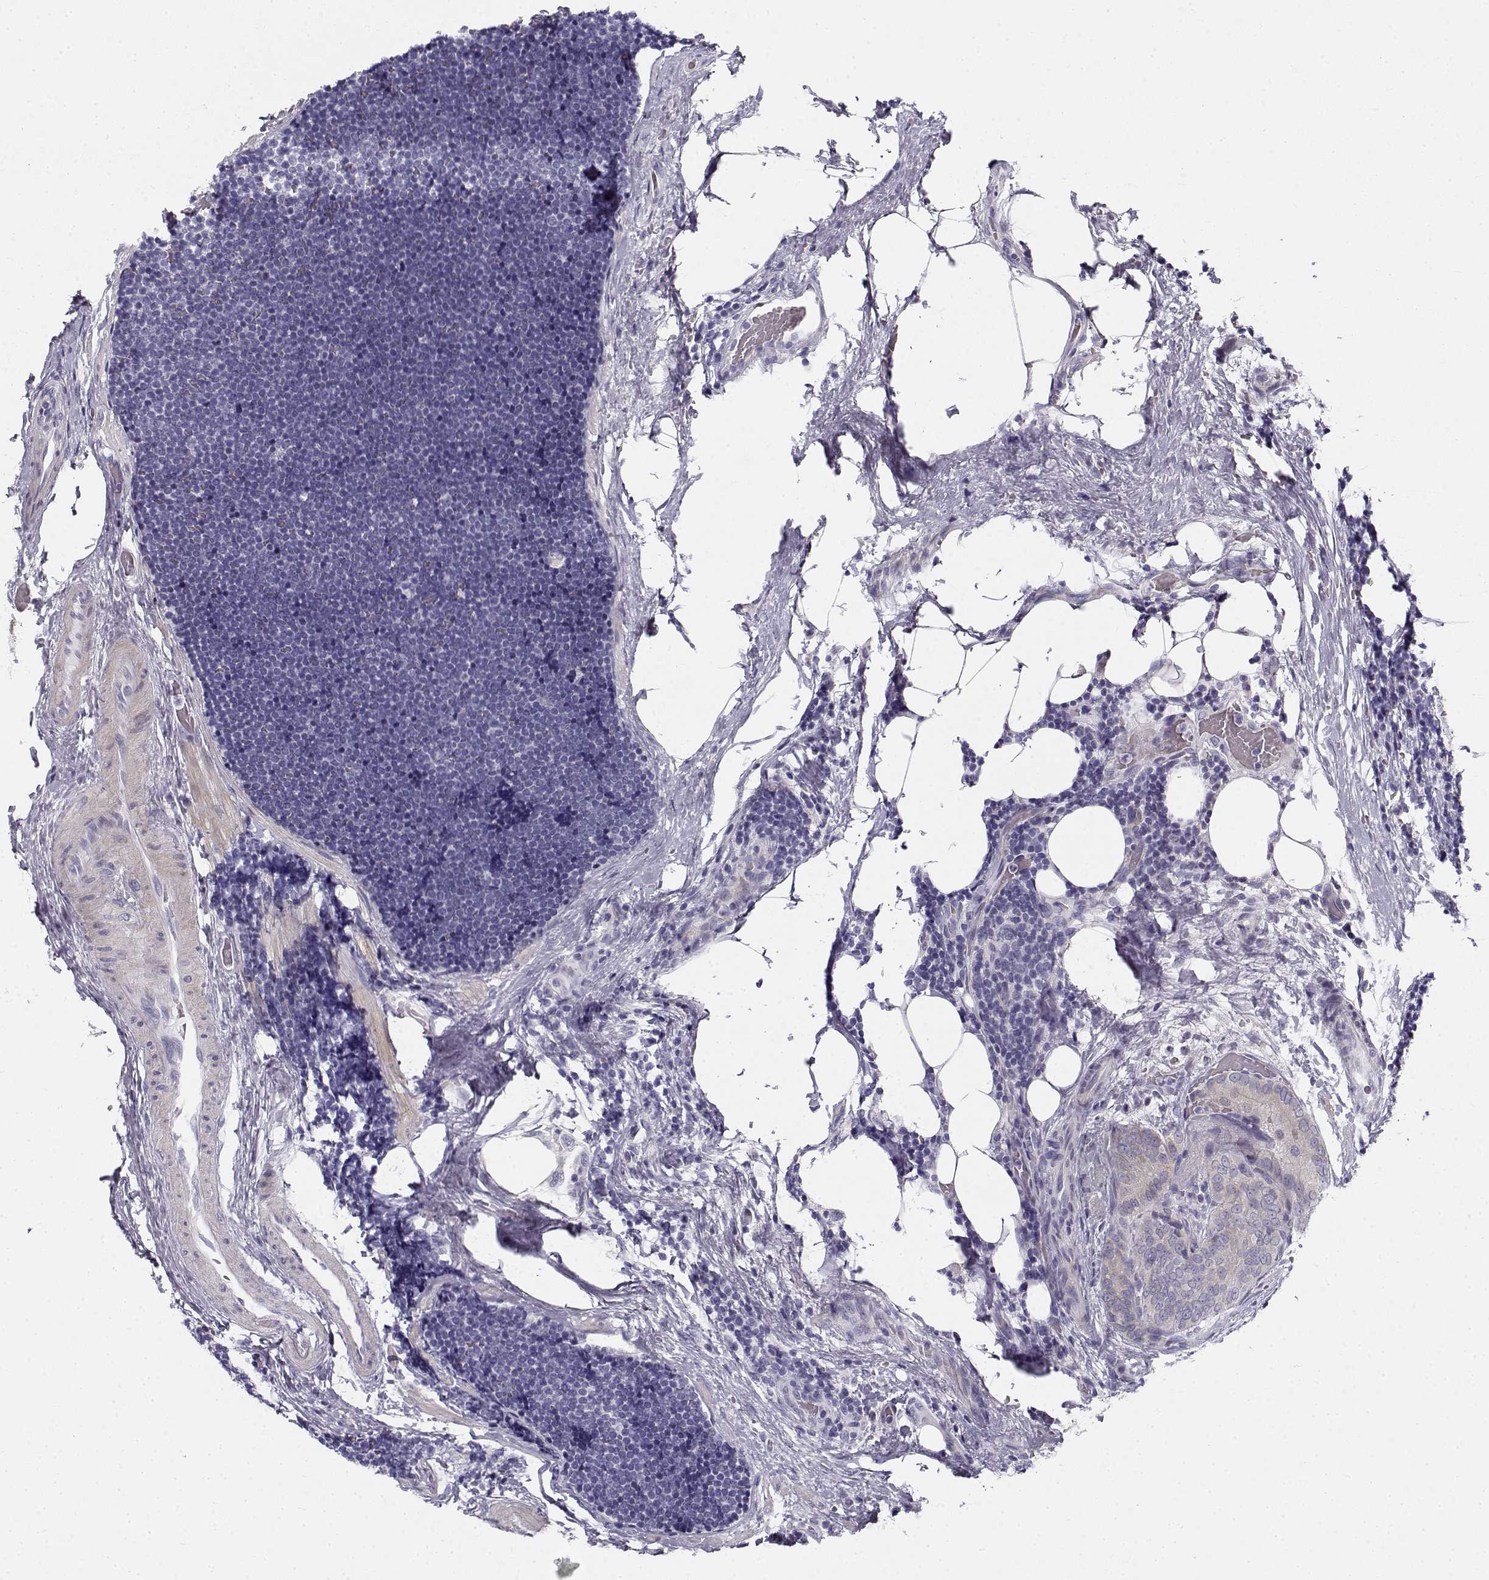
{"staining": {"intensity": "negative", "quantity": "none", "location": "none"}, "tissue": "thyroid cancer", "cell_type": "Tumor cells", "image_type": "cancer", "snomed": [{"axis": "morphology", "description": "Papillary adenocarcinoma, NOS"}, {"axis": "topography", "description": "Thyroid gland"}], "caption": "The immunohistochemistry (IHC) photomicrograph has no significant positivity in tumor cells of thyroid cancer tissue. (DAB immunohistochemistry (IHC) visualized using brightfield microscopy, high magnification).", "gene": "CREB3L3", "patient": {"sex": "male", "age": 61}}